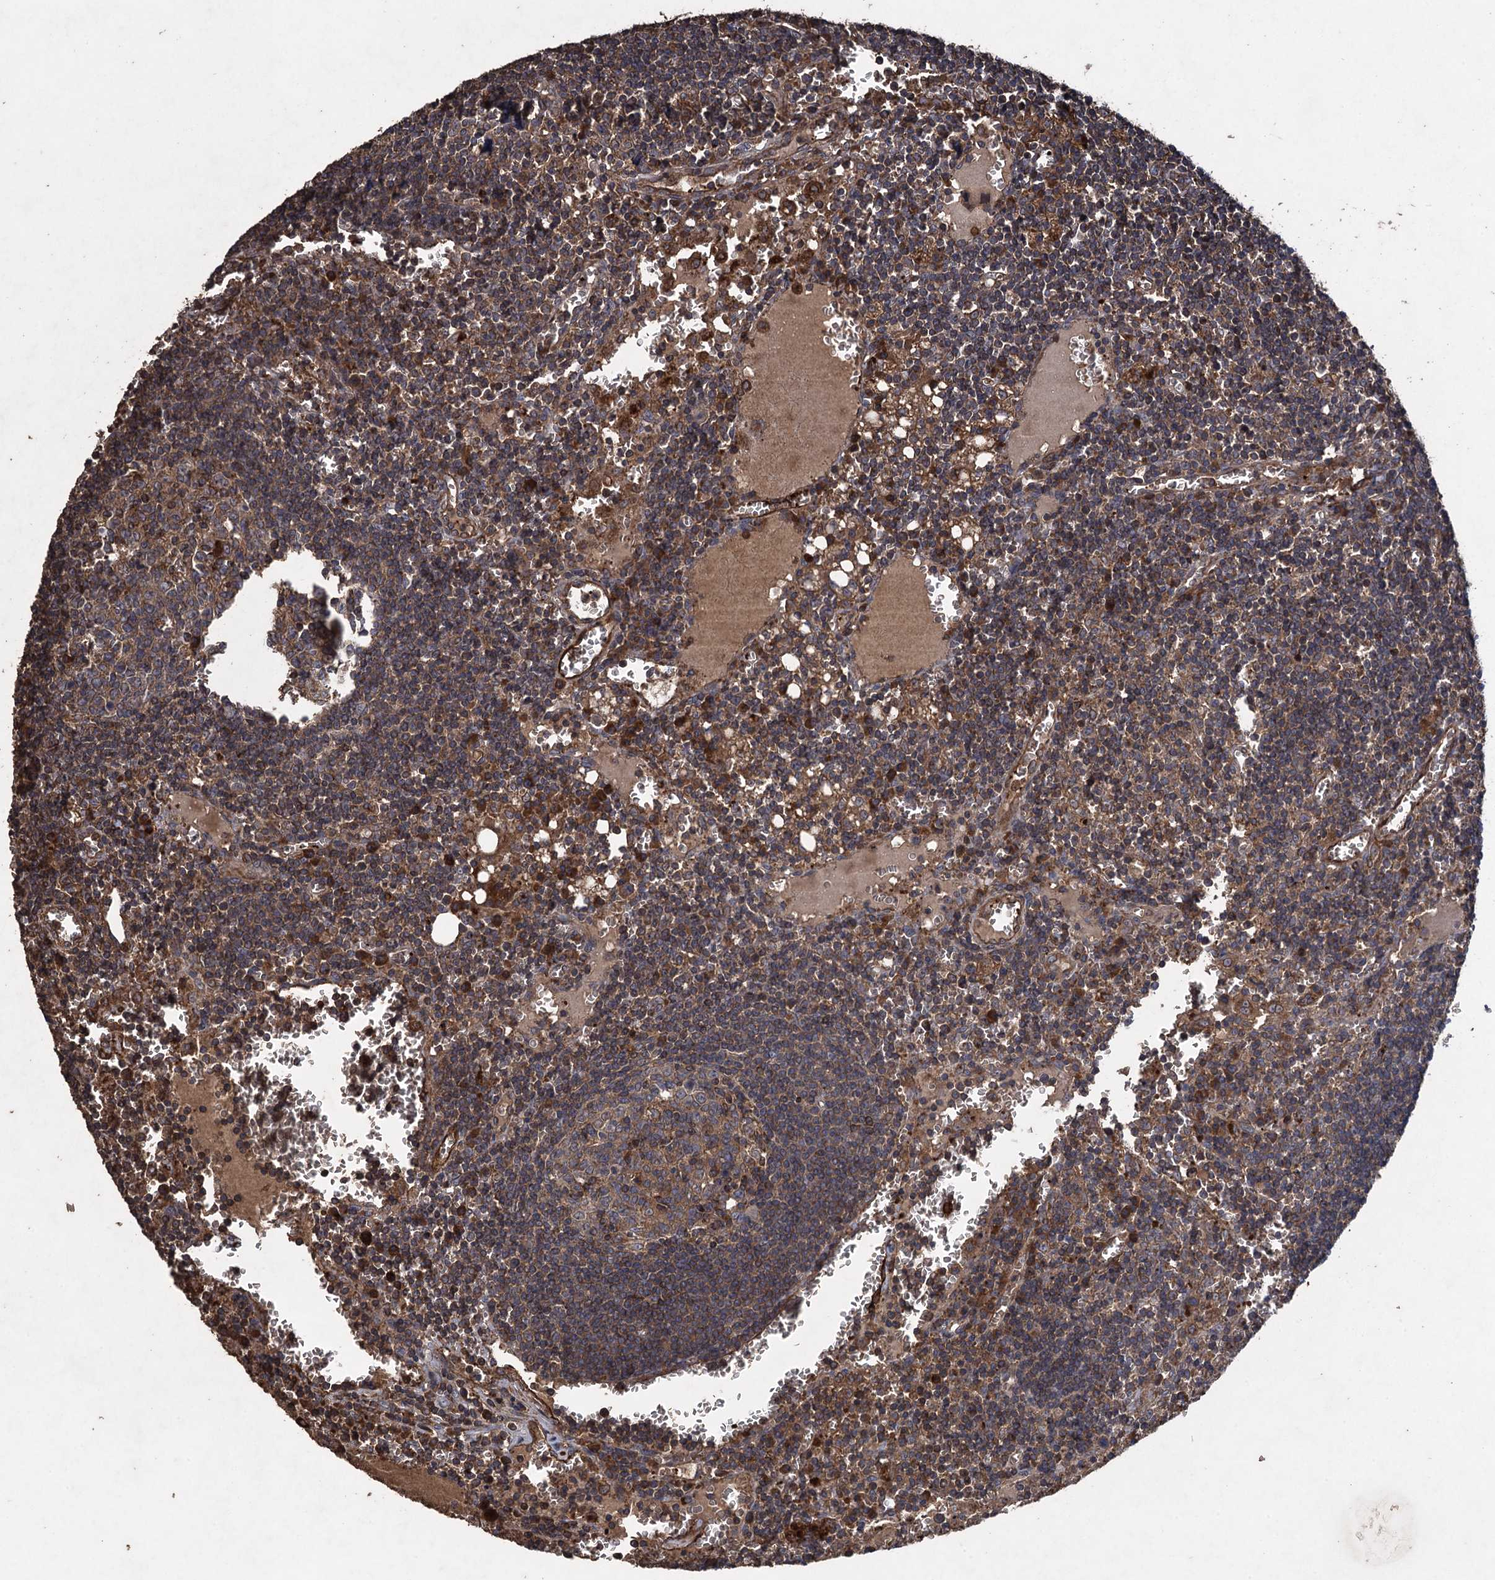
{"staining": {"intensity": "moderate", "quantity": ">75%", "location": "cytoplasmic/membranous"}, "tissue": "lymph node", "cell_type": "Germinal center cells", "image_type": "normal", "snomed": [{"axis": "morphology", "description": "Normal tissue, NOS"}, {"axis": "topography", "description": "Lymph node"}], "caption": "There is medium levels of moderate cytoplasmic/membranous positivity in germinal center cells of benign lymph node, as demonstrated by immunohistochemical staining (brown color).", "gene": "TXNDC11", "patient": {"sex": "female", "age": 73}}